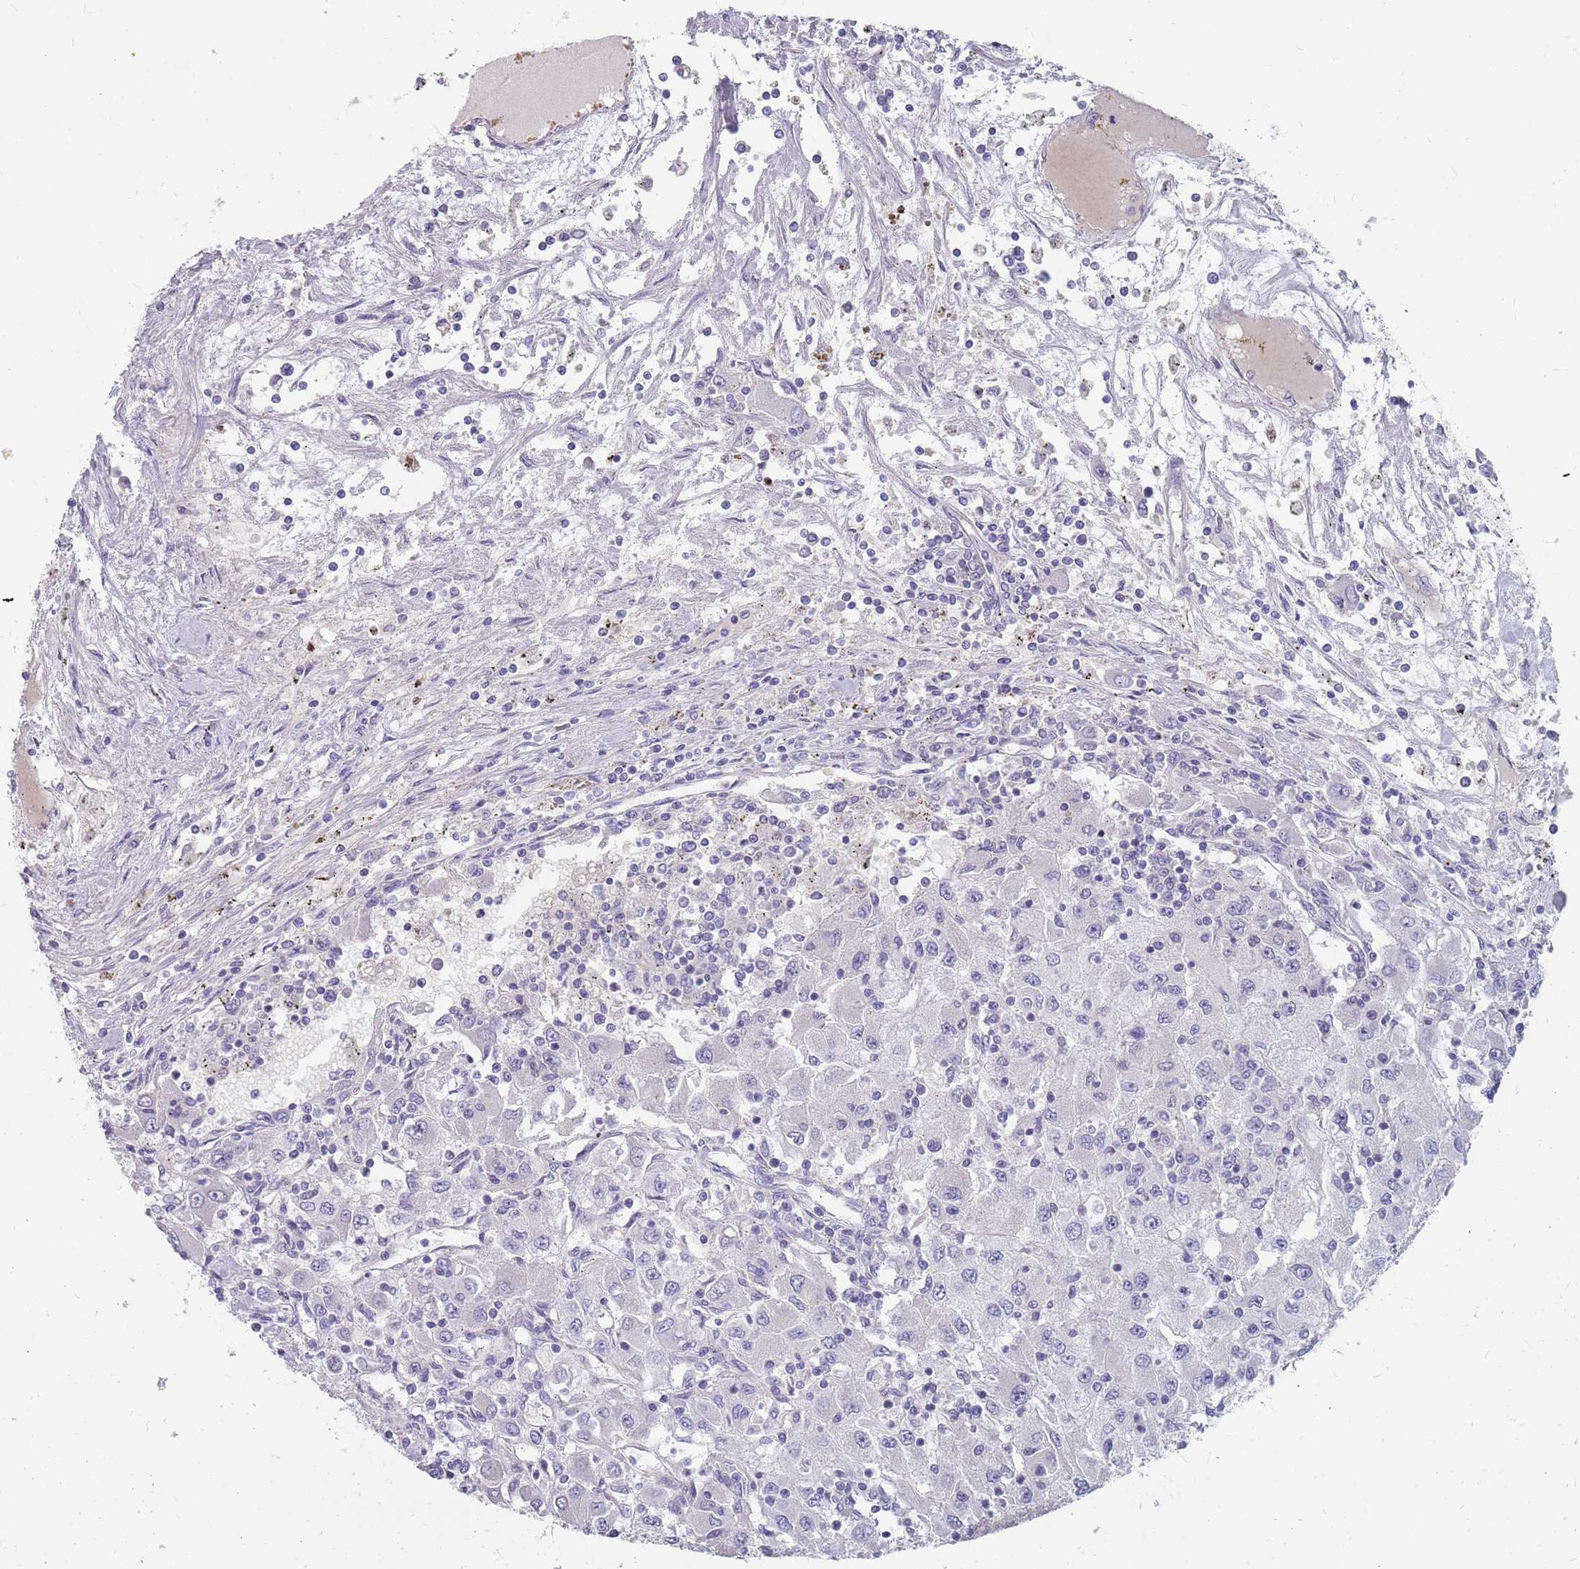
{"staining": {"intensity": "negative", "quantity": "none", "location": "none"}, "tissue": "renal cancer", "cell_type": "Tumor cells", "image_type": "cancer", "snomed": [{"axis": "morphology", "description": "Adenocarcinoma, NOS"}, {"axis": "topography", "description": "Kidney"}], "caption": "A histopathology image of renal cancer (adenocarcinoma) stained for a protein displays no brown staining in tumor cells.", "gene": "CMTR2", "patient": {"sex": "female", "age": 67}}